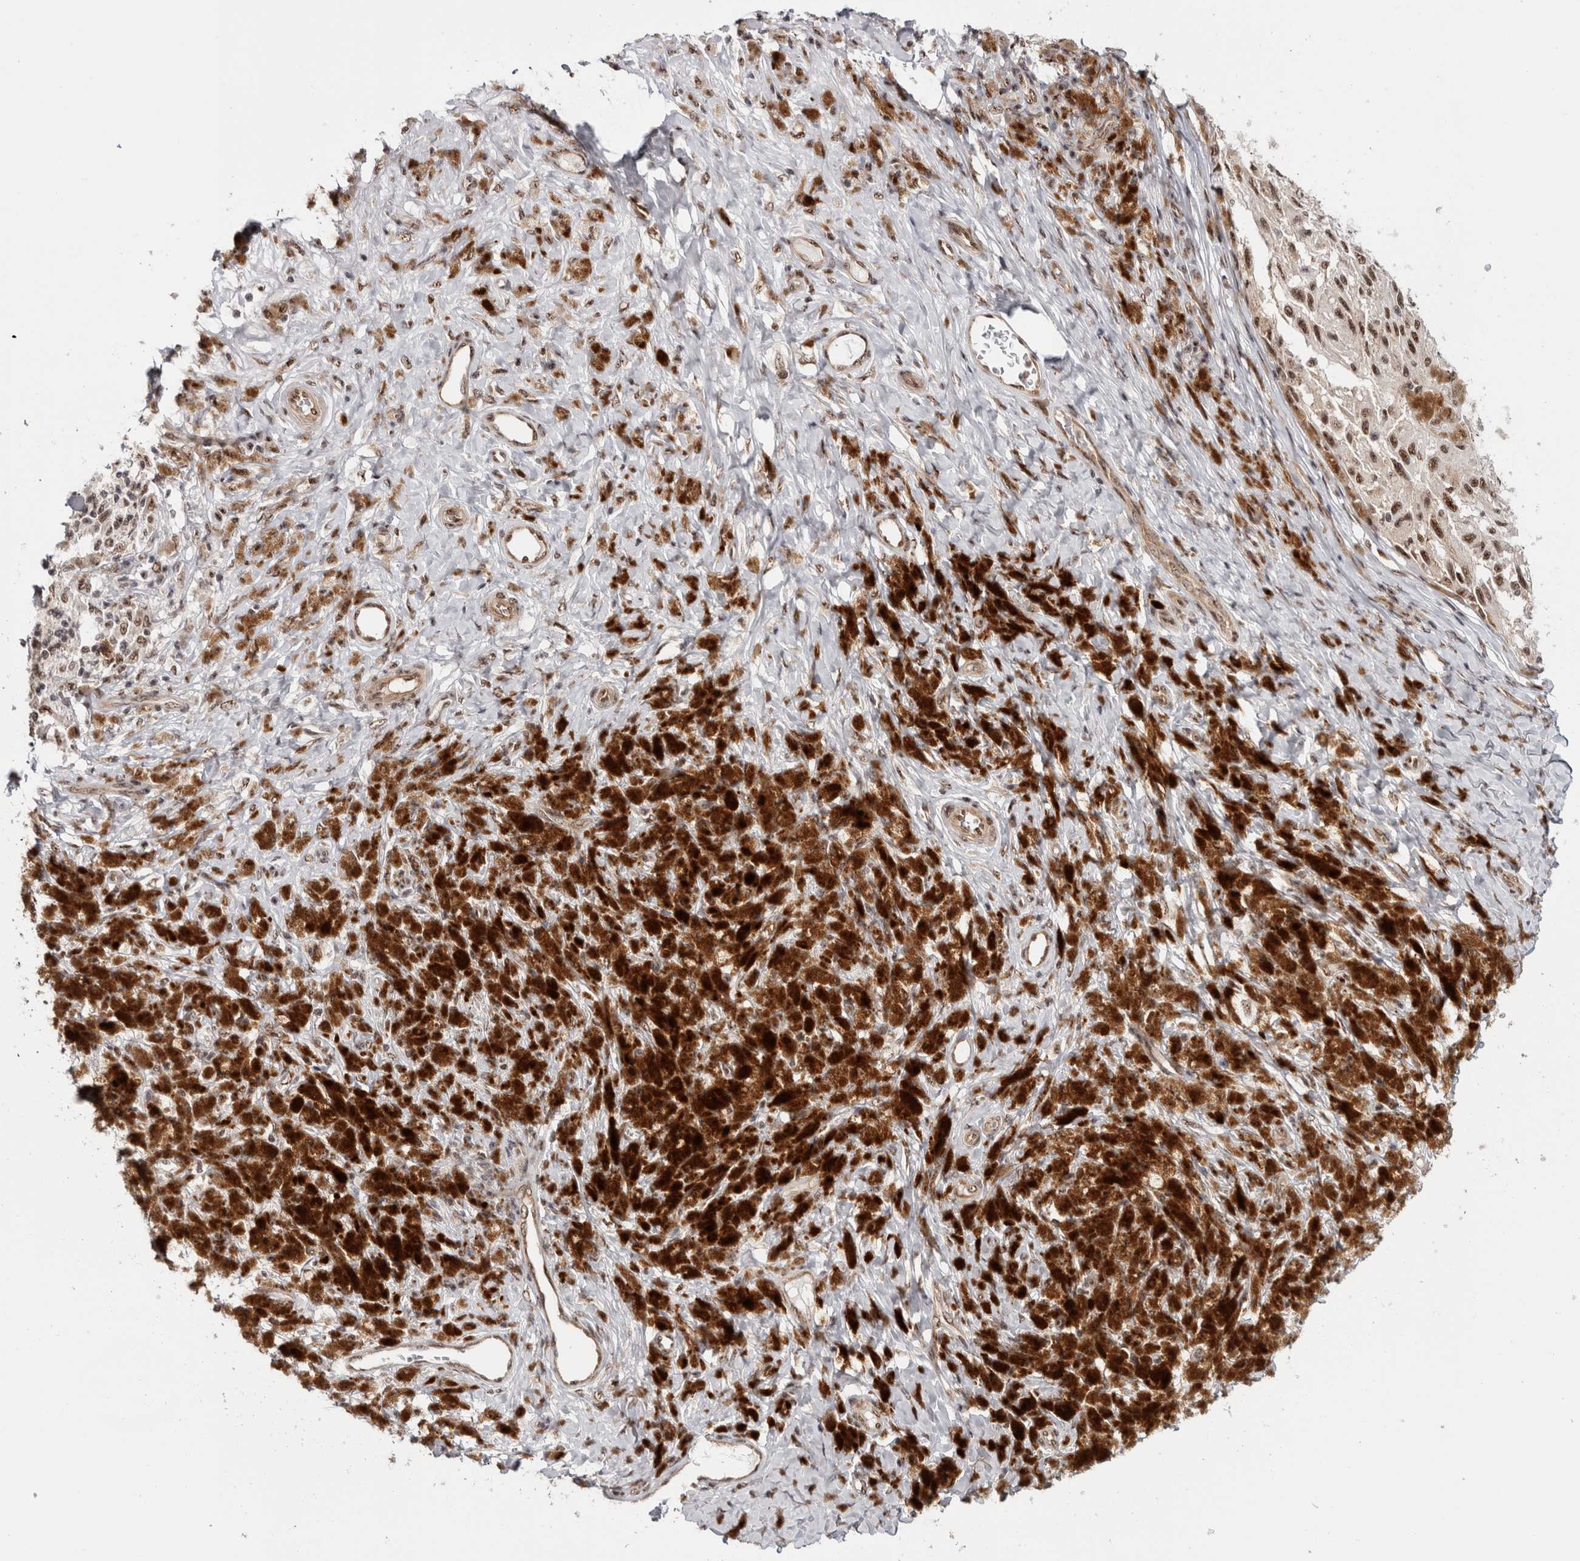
{"staining": {"intensity": "moderate", "quantity": ">75%", "location": "nuclear"}, "tissue": "melanoma", "cell_type": "Tumor cells", "image_type": "cancer", "snomed": [{"axis": "morphology", "description": "Malignant melanoma, NOS"}, {"axis": "topography", "description": "Skin"}], "caption": "Immunohistochemistry (IHC) image of neoplastic tissue: human malignant melanoma stained using immunohistochemistry (IHC) exhibits medium levels of moderate protein expression localized specifically in the nuclear of tumor cells, appearing as a nuclear brown color.", "gene": "MKNK1", "patient": {"sex": "female", "age": 73}}